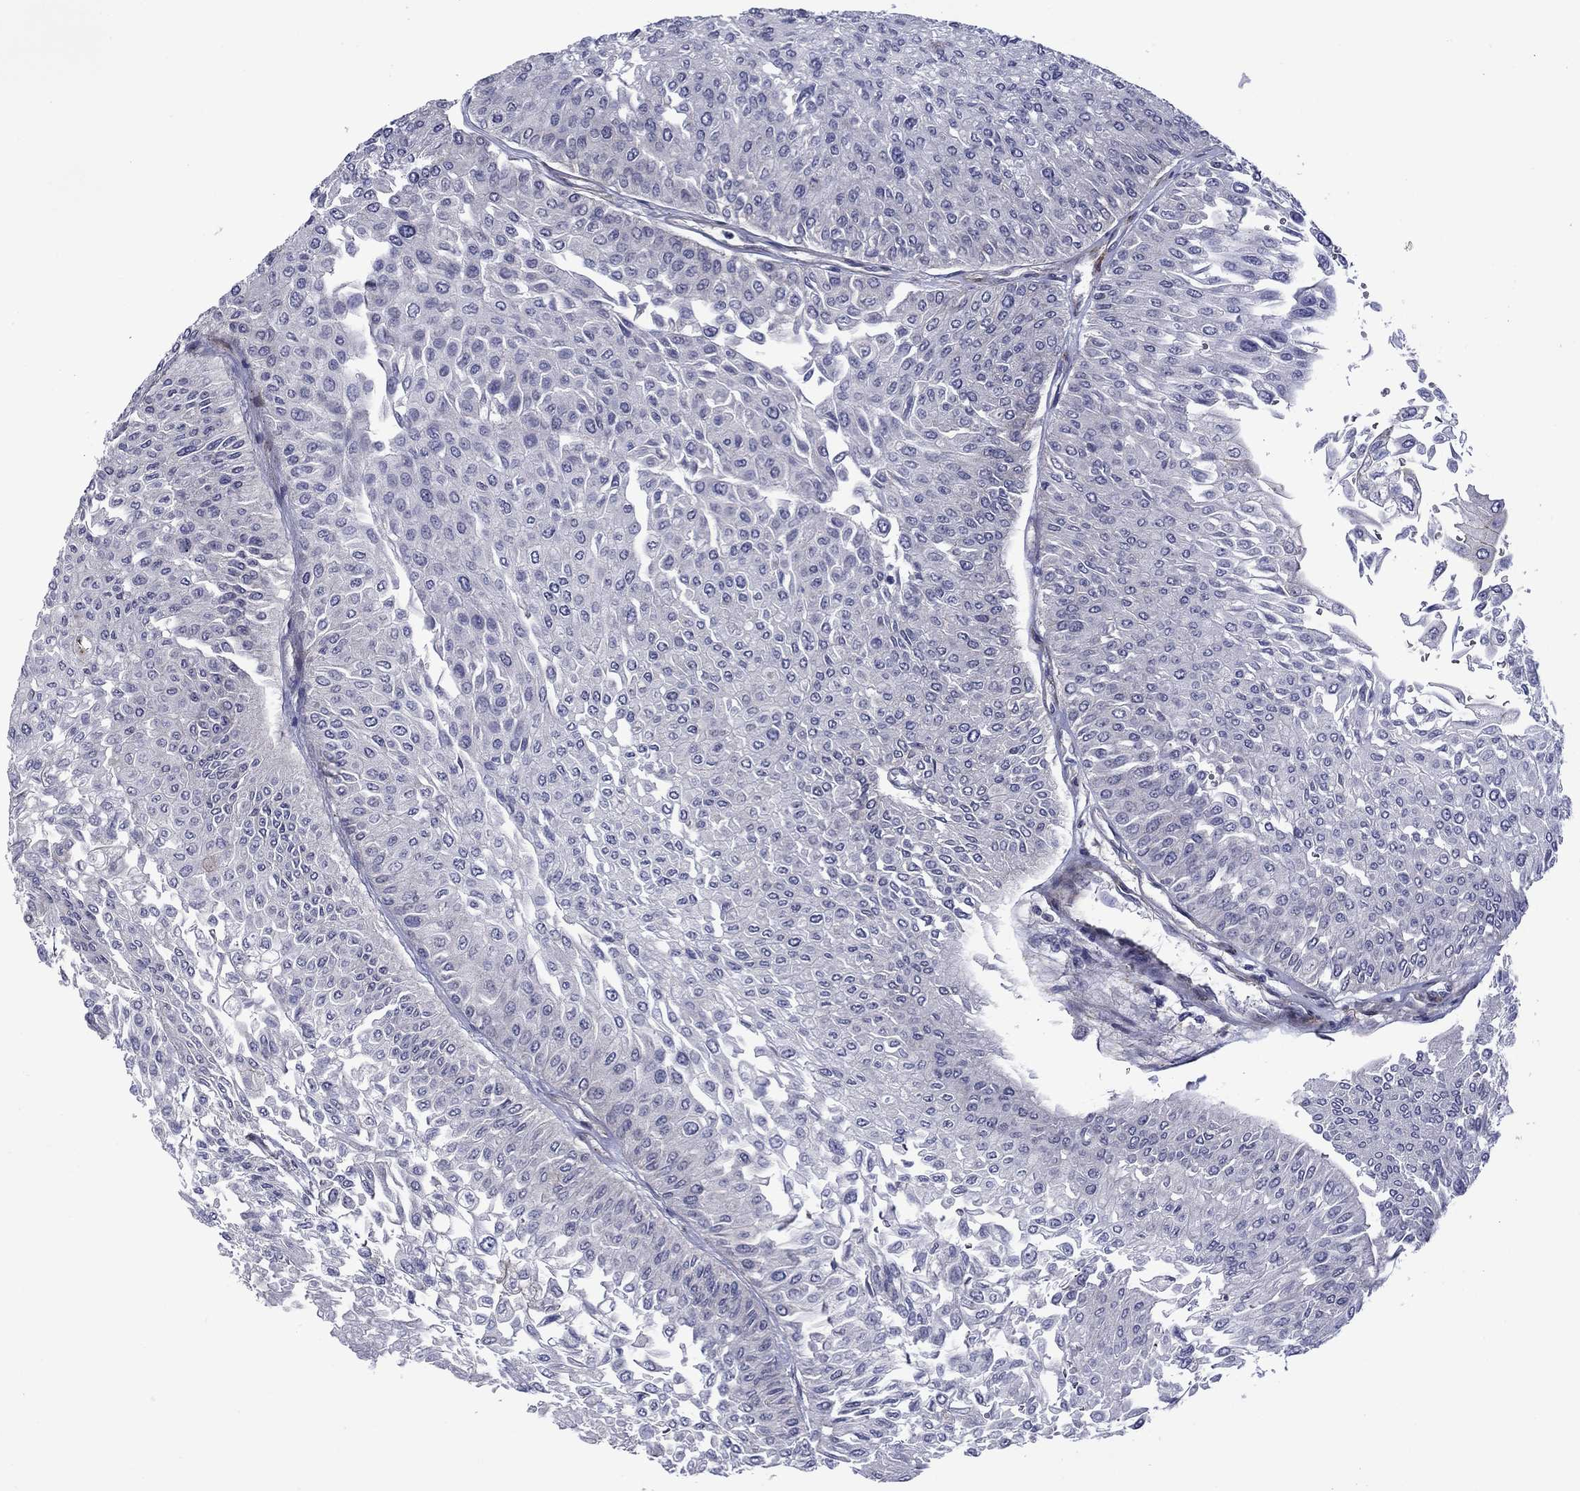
{"staining": {"intensity": "negative", "quantity": "none", "location": "none"}, "tissue": "urothelial cancer", "cell_type": "Tumor cells", "image_type": "cancer", "snomed": [{"axis": "morphology", "description": "Urothelial carcinoma, Low grade"}, {"axis": "topography", "description": "Urinary bladder"}], "caption": "This is an IHC histopathology image of urothelial cancer. There is no expression in tumor cells.", "gene": "LMO7", "patient": {"sex": "male", "age": 67}}